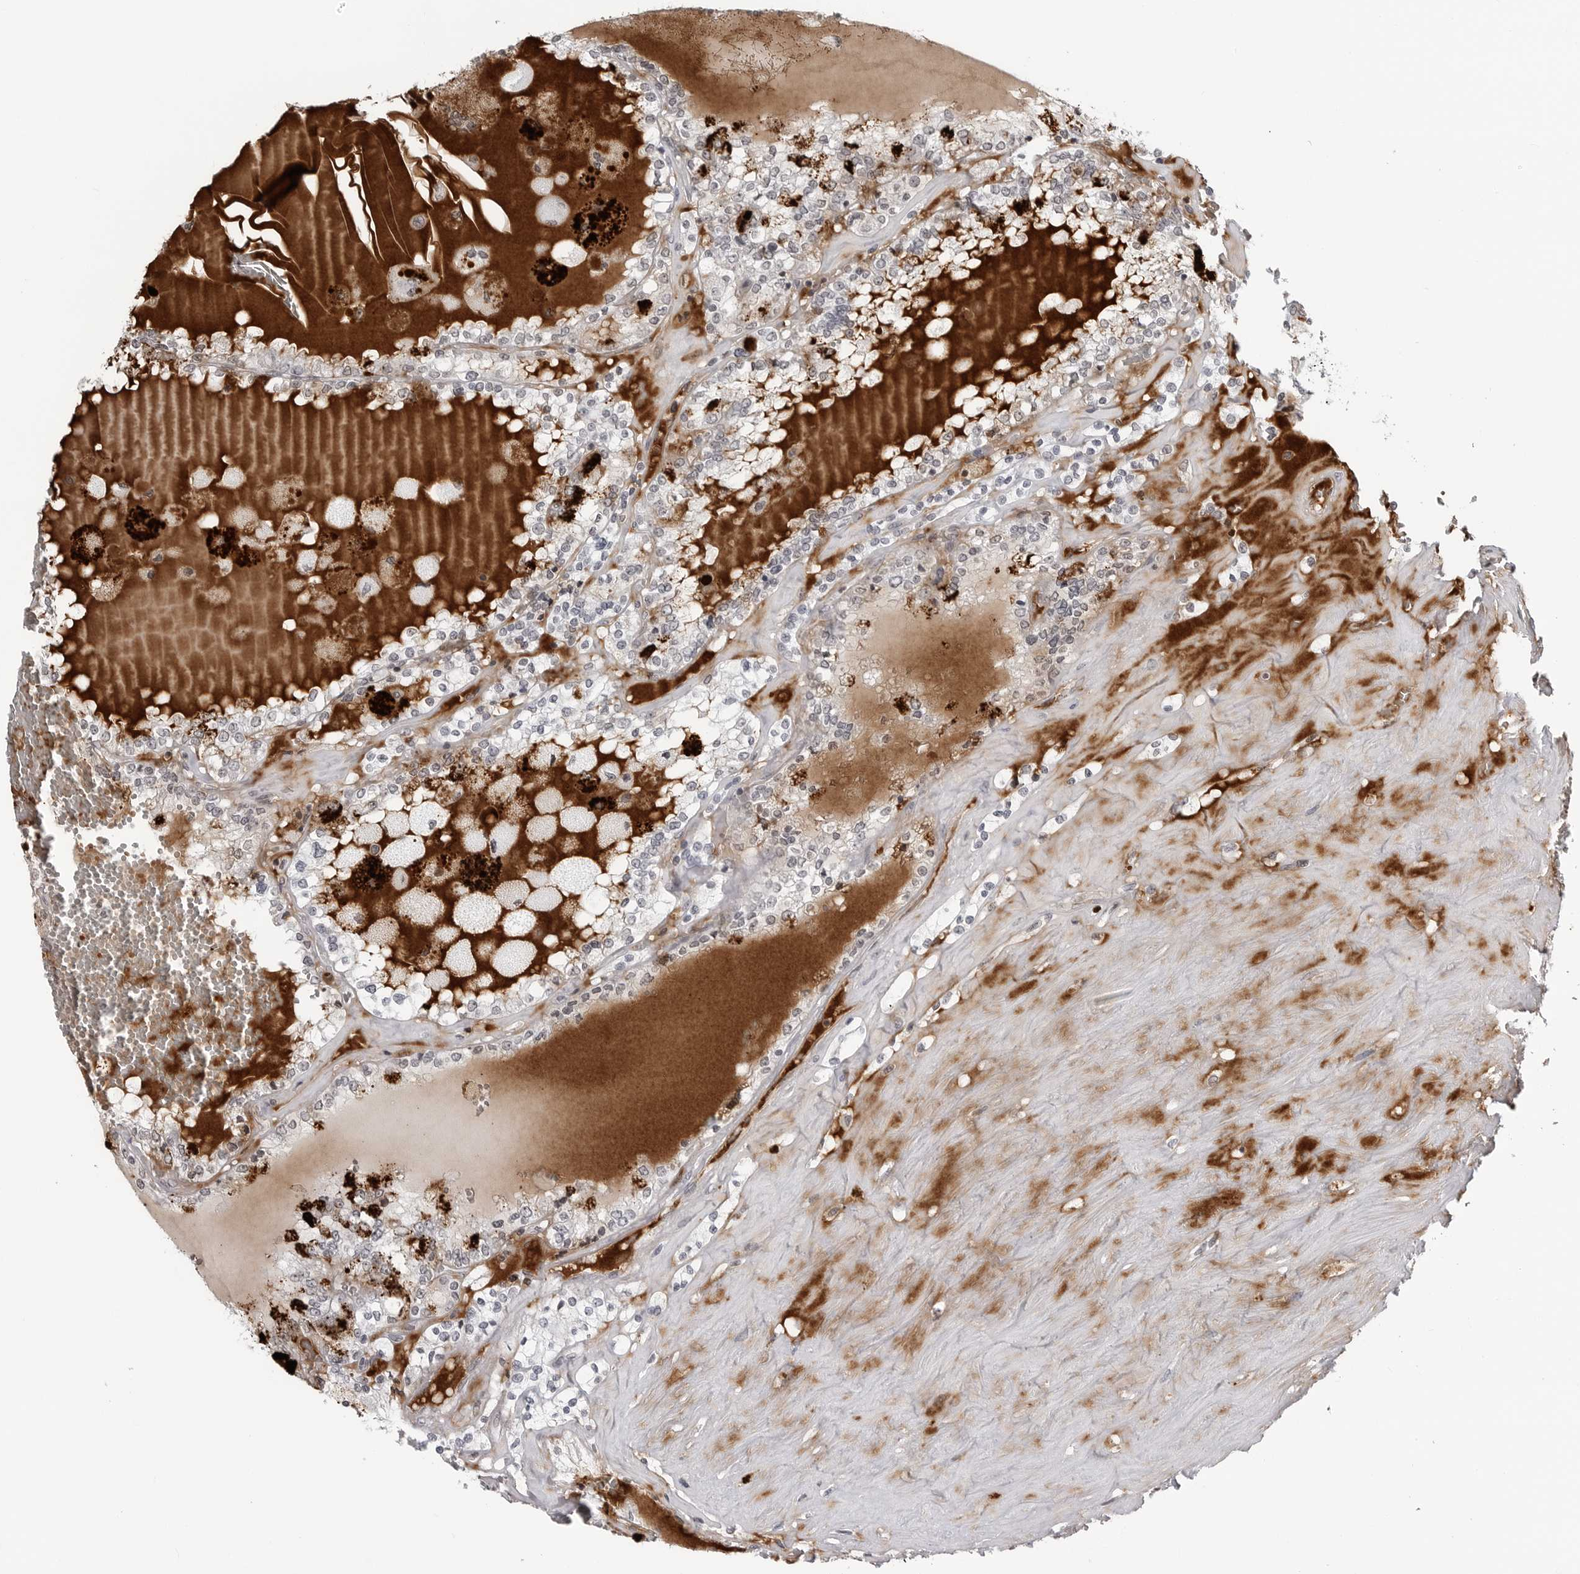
{"staining": {"intensity": "negative", "quantity": "none", "location": "none"}, "tissue": "renal cancer", "cell_type": "Tumor cells", "image_type": "cancer", "snomed": [{"axis": "morphology", "description": "Adenocarcinoma, NOS"}, {"axis": "topography", "description": "Kidney"}], "caption": "This is an IHC photomicrograph of human renal cancer. There is no expression in tumor cells.", "gene": "CXCR5", "patient": {"sex": "female", "age": 56}}